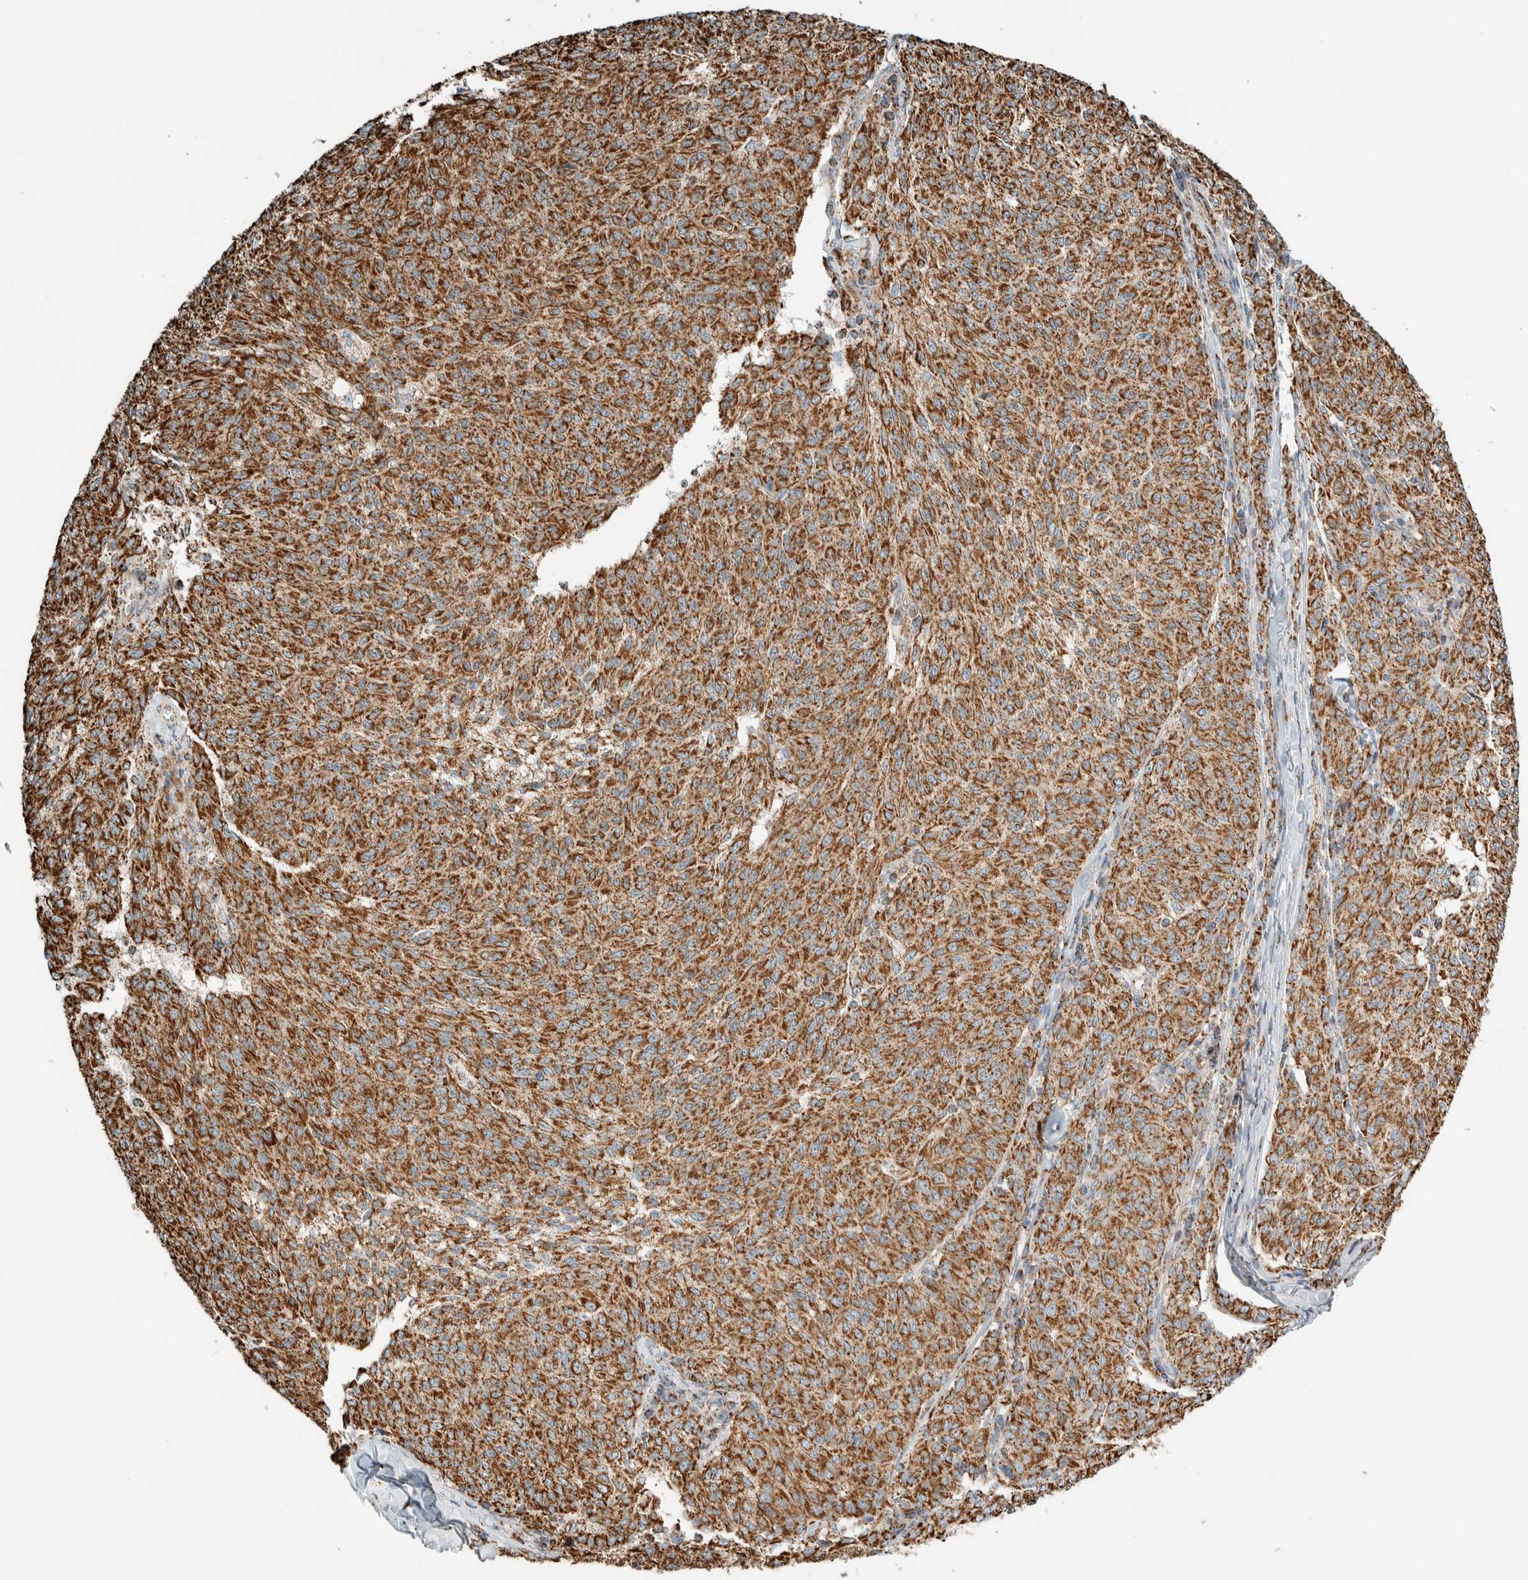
{"staining": {"intensity": "moderate", "quantity": ">75%", "location": "cytoplasmic/membranous"}, "tissue": "melanoma", "cell_type": "Tumor cells", "image_type": "cancer", "snomed": [{"axis": "morphology", "description": "Malignant melanoma, NOS"}, {"axis": "topography", "description": "Skin"}], "caption": "High-magnification brightfield microscopy of melanoma stained with DAB (3,3'-diaminobenzidine) (brown) and counterstained with hematoxylin (blue). tumor cells exhibit moderate cytoplasmic/membranous positivity is present in about>75% of cells. (brown staining indicates protein expression, while blue staining denotes nuclei).", "gene": "ZNF454", "patient": {"sex": "female", "age": 72}}